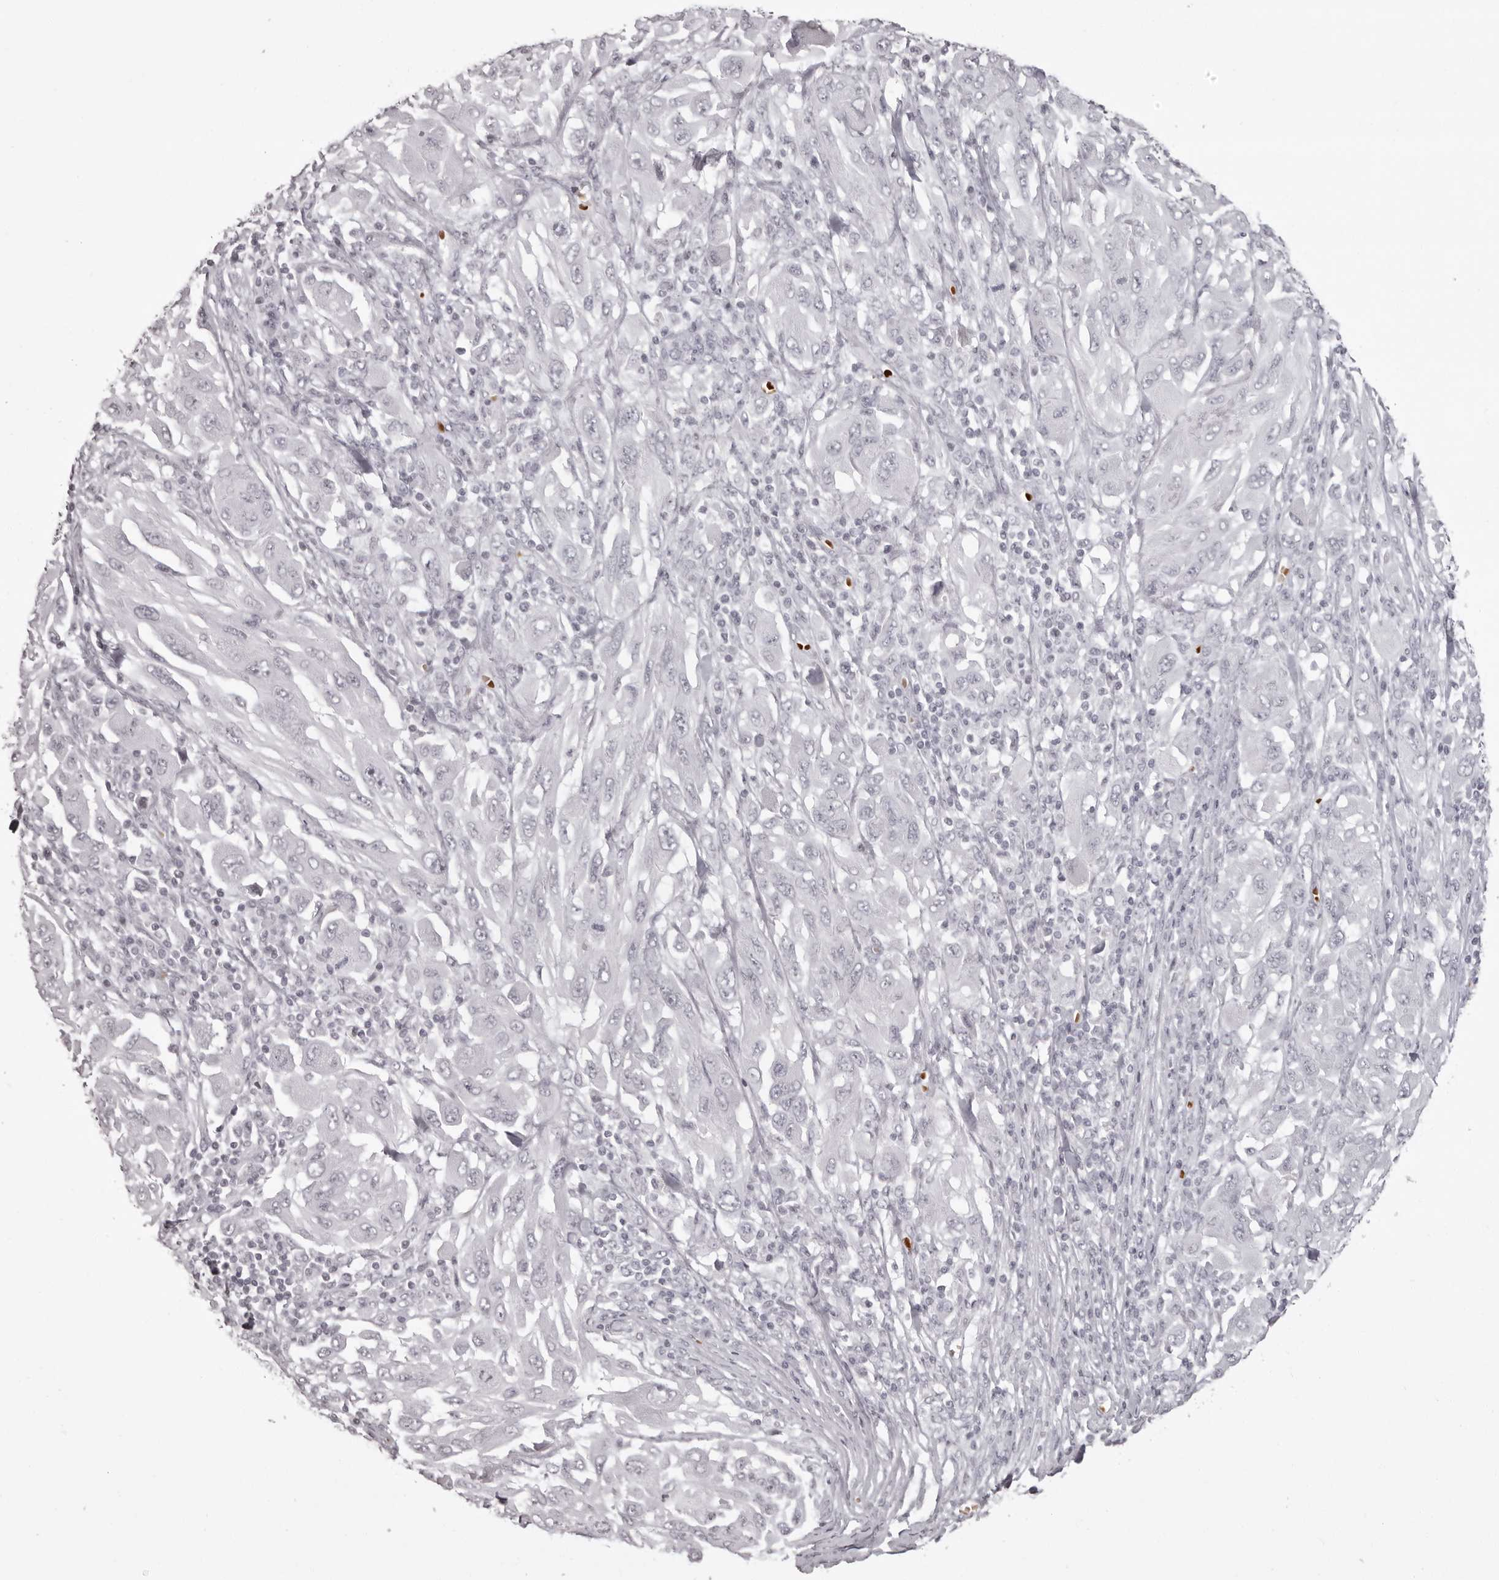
{"staining": {"intensity": "negative", "quantity": "none", "location": "none"}, "tissue": "melanoma", "cell_type": "Tumor cells", "image_type": "cancer", "snomed": [{"axis": "morphology", "description": "Malignant melanoma, NOS"}, {"axis": "topography", "description": "Skin"}], "caption": "This is an IHC histopathology image of malignant melanoma. There is no expression in tumor cells.", "gene": "C8orf74", "patient": {"sex": "female", "age": 91}}